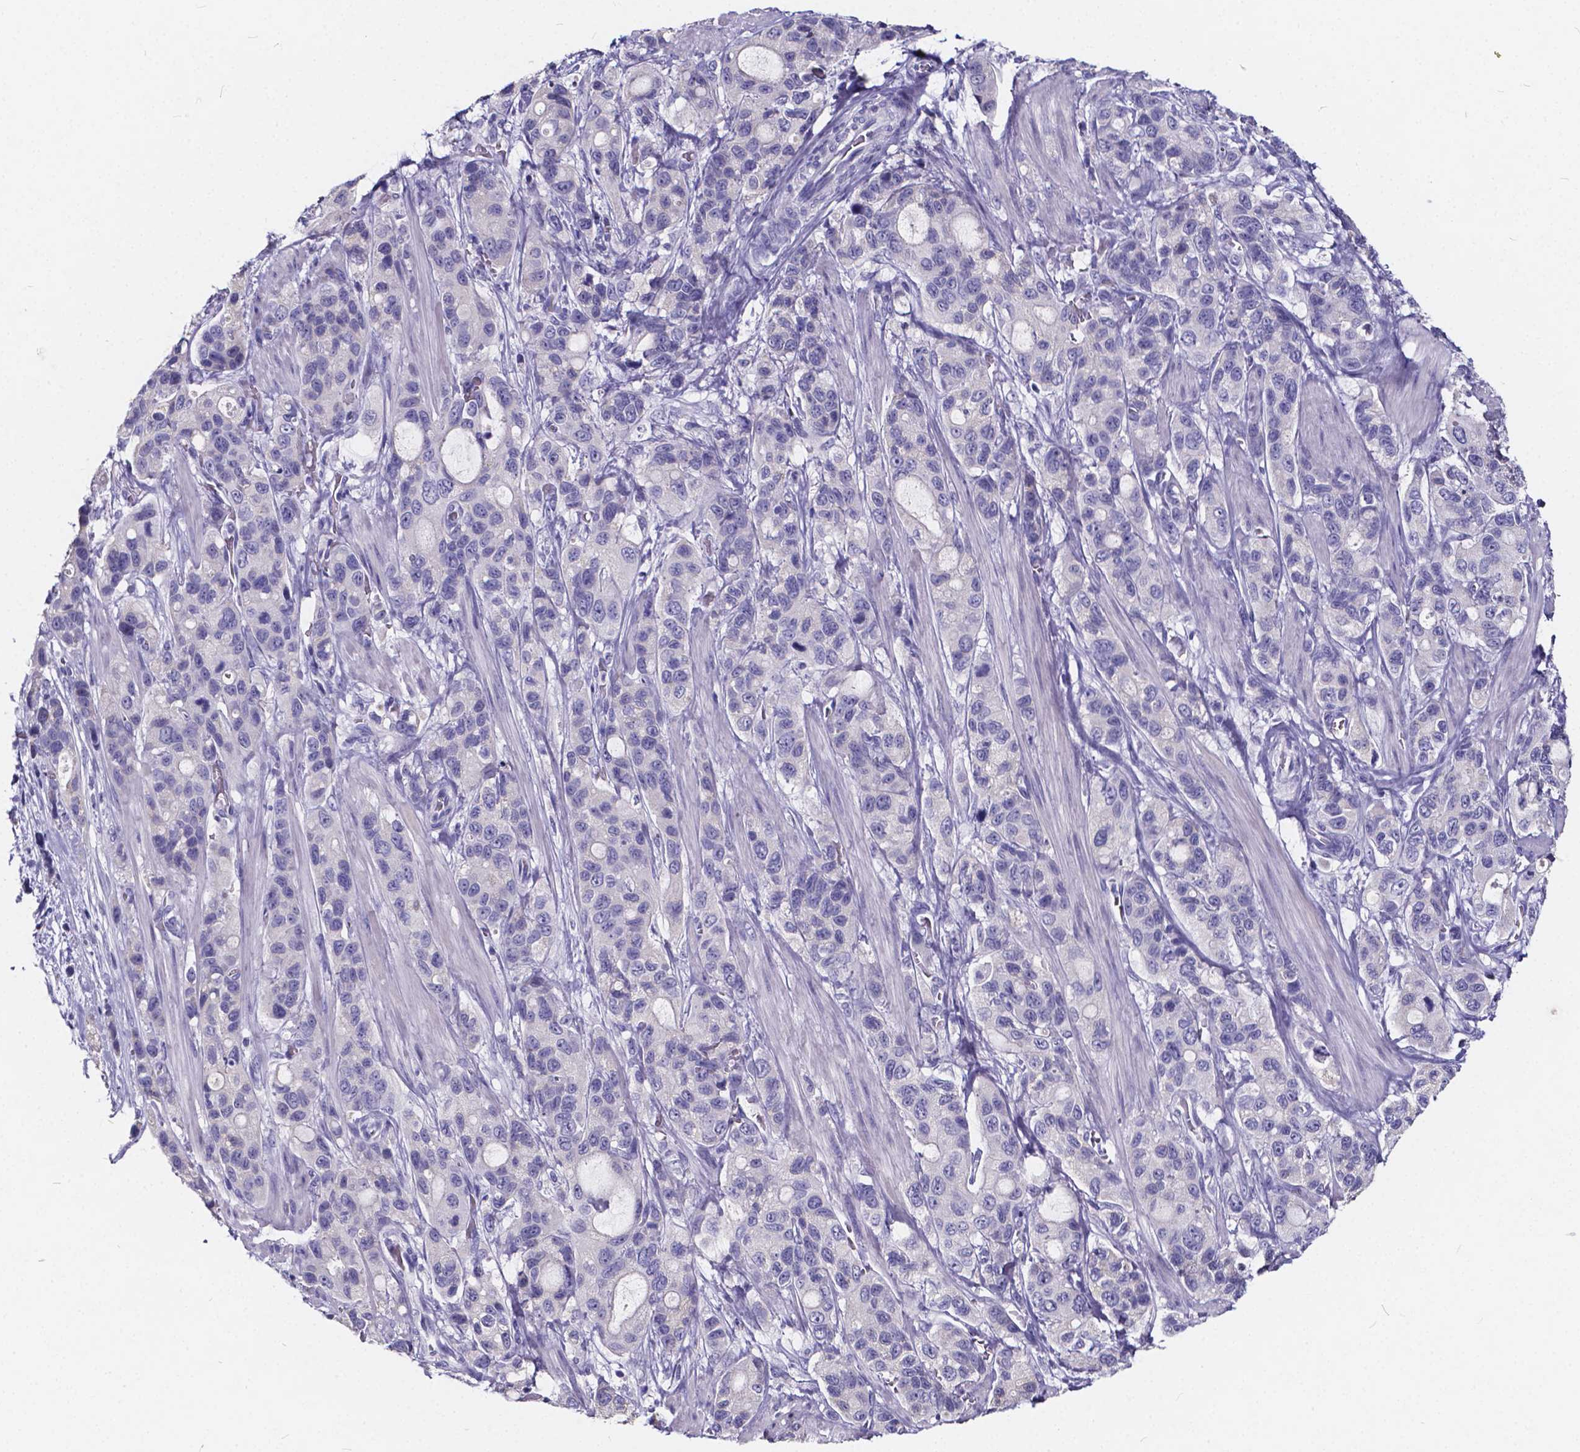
{"staining": {"intensity": "negative", "quantity": "none", "location": "none"}, "tissue": "stomach cancer", "cell_type": "Tumor cells", "image_type": "cancer", "snomed": [{"axis": "morphology", "description": "Adenocarcinoma, NOS"}, {"axis": "topography", "description": "Stomach"}], "caption": "Stomach adenocarcinoma stained for a protein using IHC exhibits no positivity tumor cells.", "gene": "SPEF2", "patient": {"sex": "male", "age": 63}}